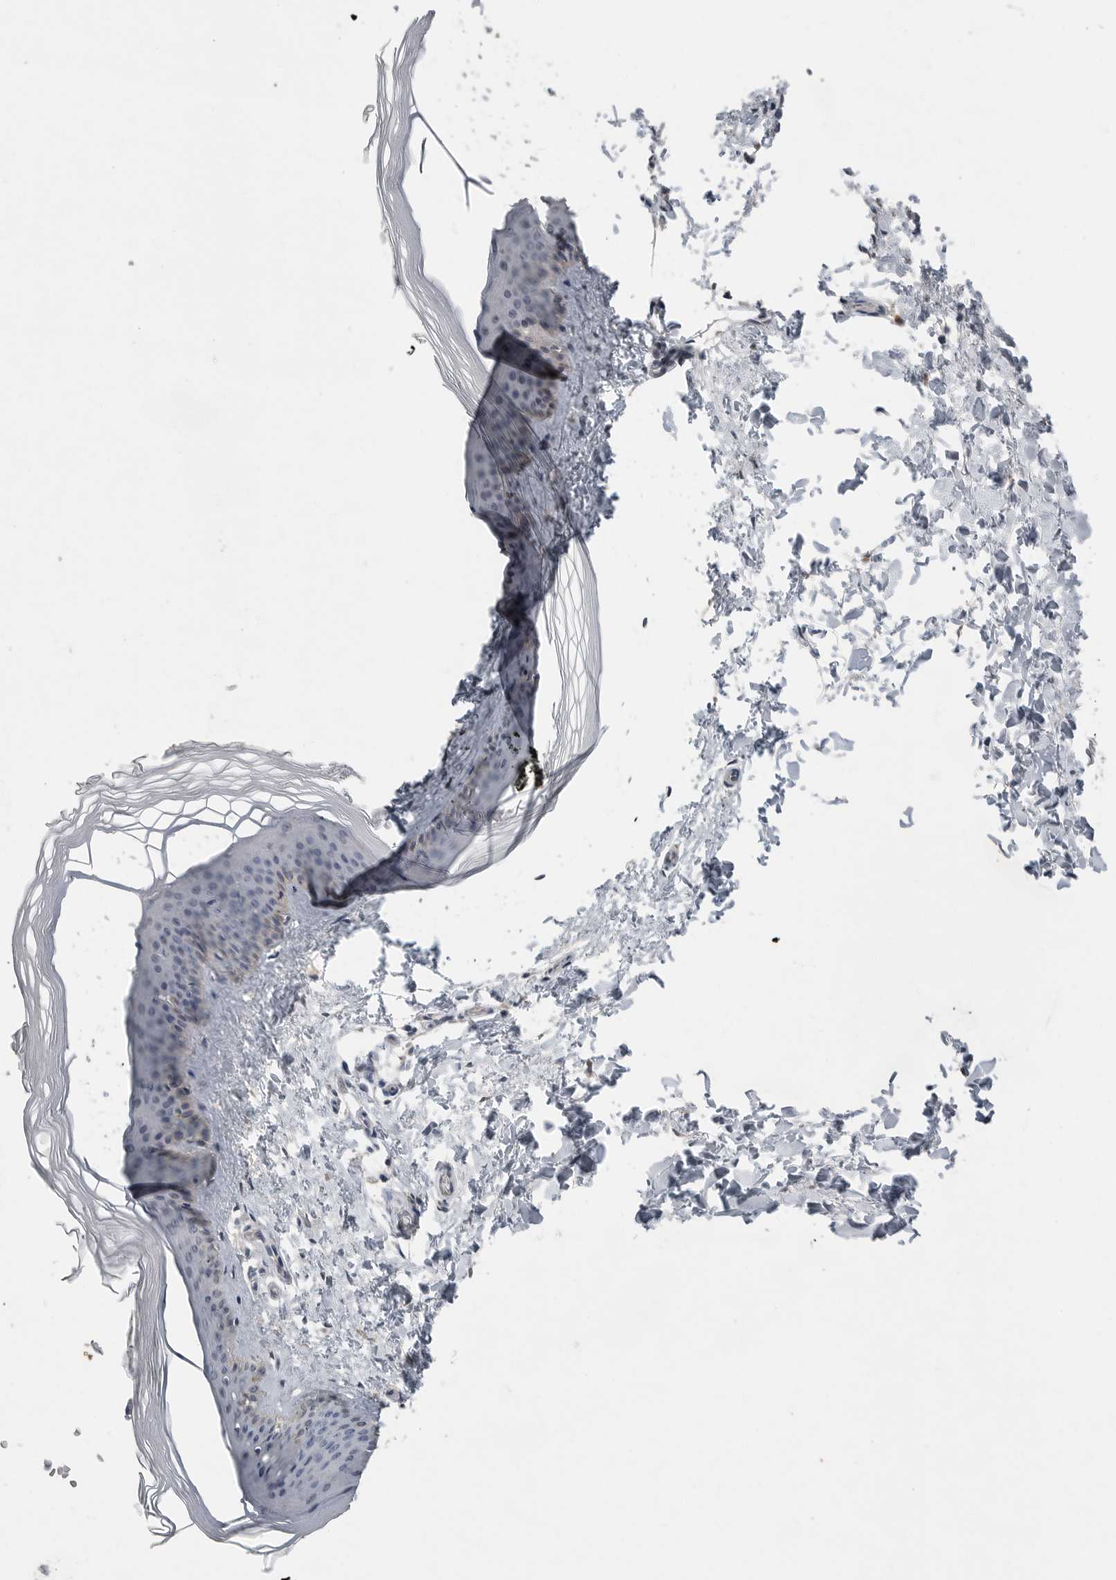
{"staining": {"intensity": "negative", "quantity": "none", "location": "none"}, "tissue": "skin", "cell_type": "Fibroblasts", "image_type": "normal", "snomed": [{"axis": "morphology", "description": "Normal tissue, NOS"}, {"axis": "topography", "description": "Skin"}], "caption": "A photomicrograph of human skin is negative for staining in fibroblasts. (DAB immunohistochemistry (IHC), high magnification).", "gene": "SCP2", "patient": {"sex": "female", "age": 27}}